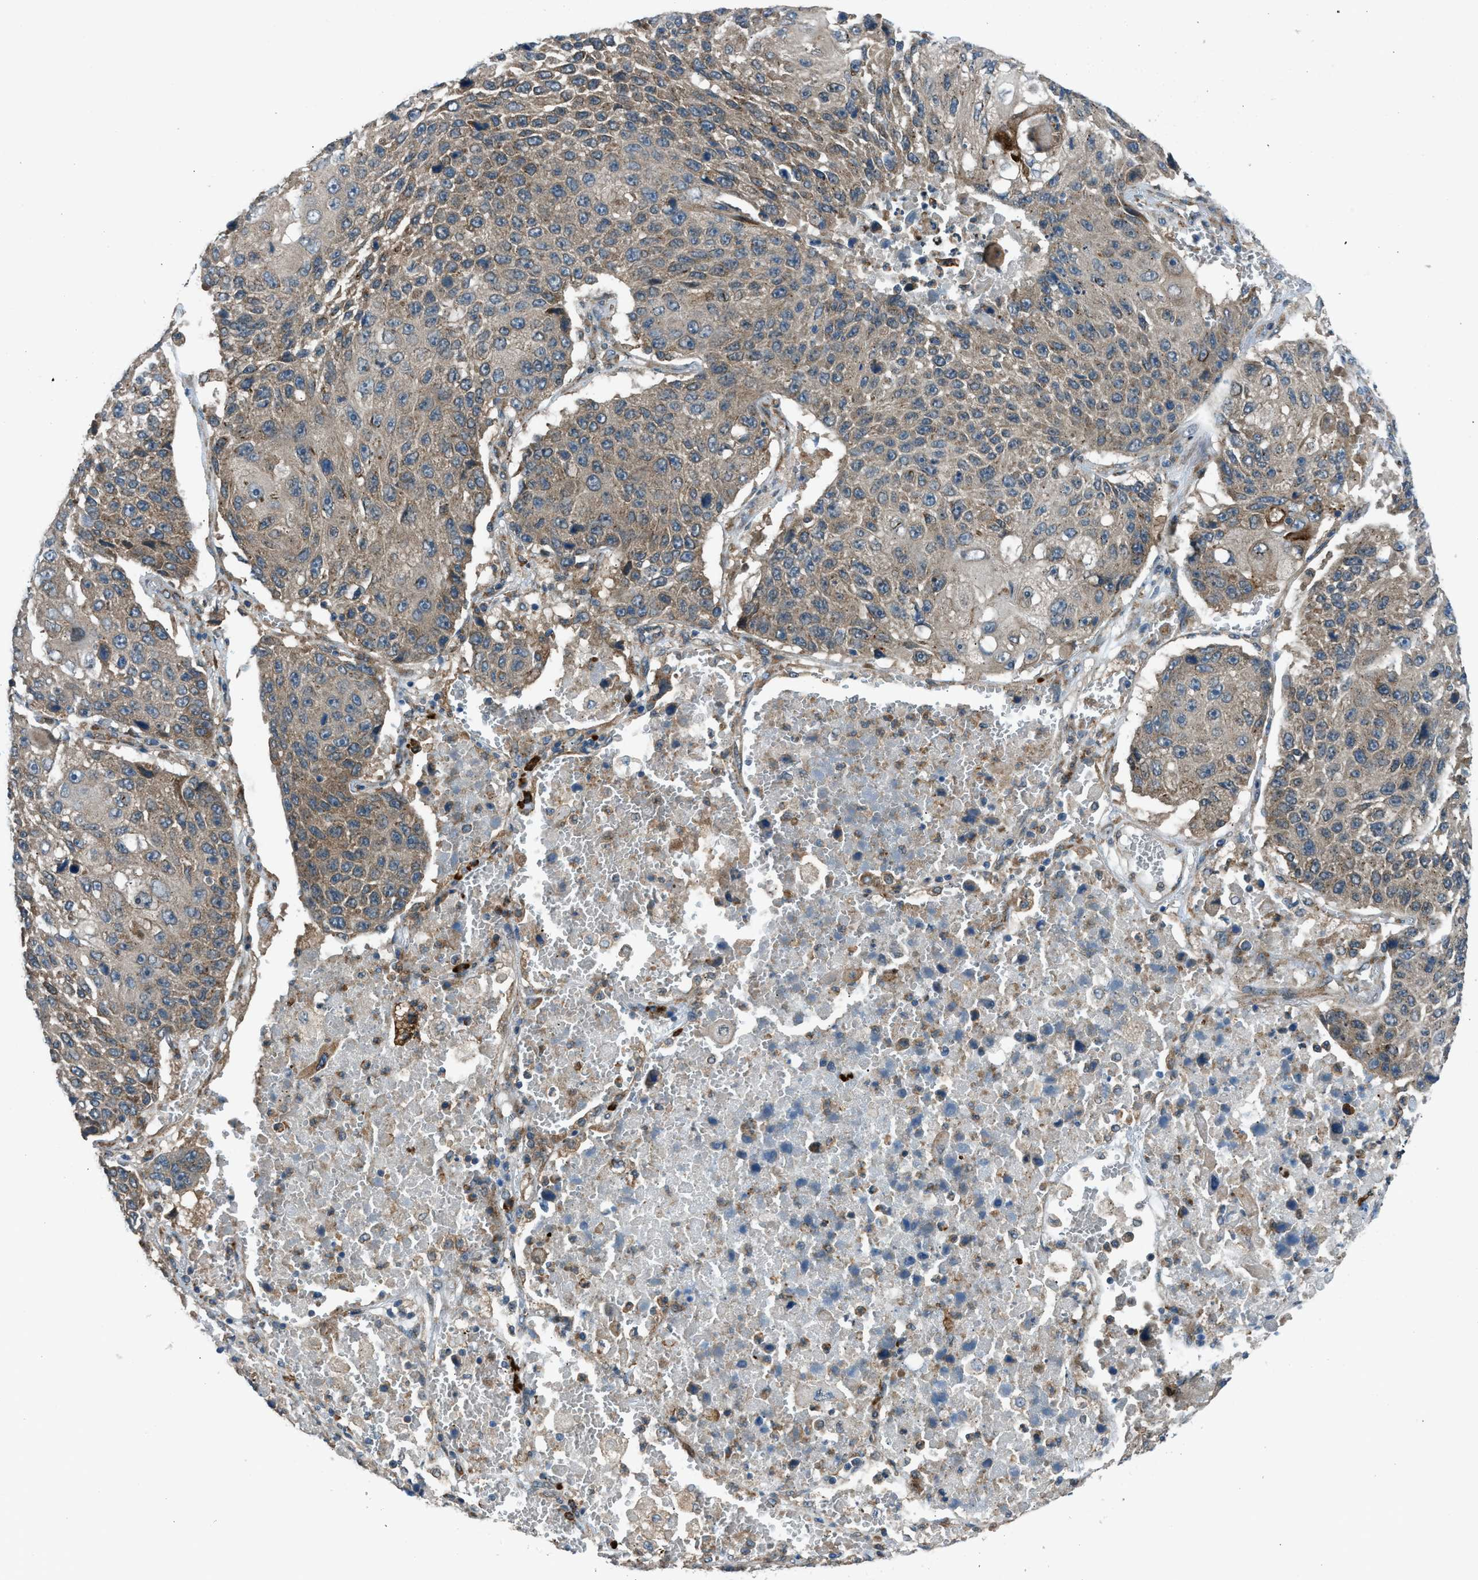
{"staining": {"intensity": "weak", "quantity": ">75%", "location": "cytoplasmic/membranous"}, "tissue": "lung cancer", "cell_type": "Tumor cells", "image_type": "cancer", "snomed": [{"axis": "morphology", "description": "Squamous cell carcinoma, NOS"}, {"axis": "topography", "description": "Lung"}], "caption": "High-power microscopy captured an immunohistochemistry (IHC) image of squamous cell carcinoma (lung), revealing weak cytoplasmic/membranous staining in approximately >75% of tumor cells.", "gene": "EDARADD", "patient": {"sex": "male", "age": 61}}